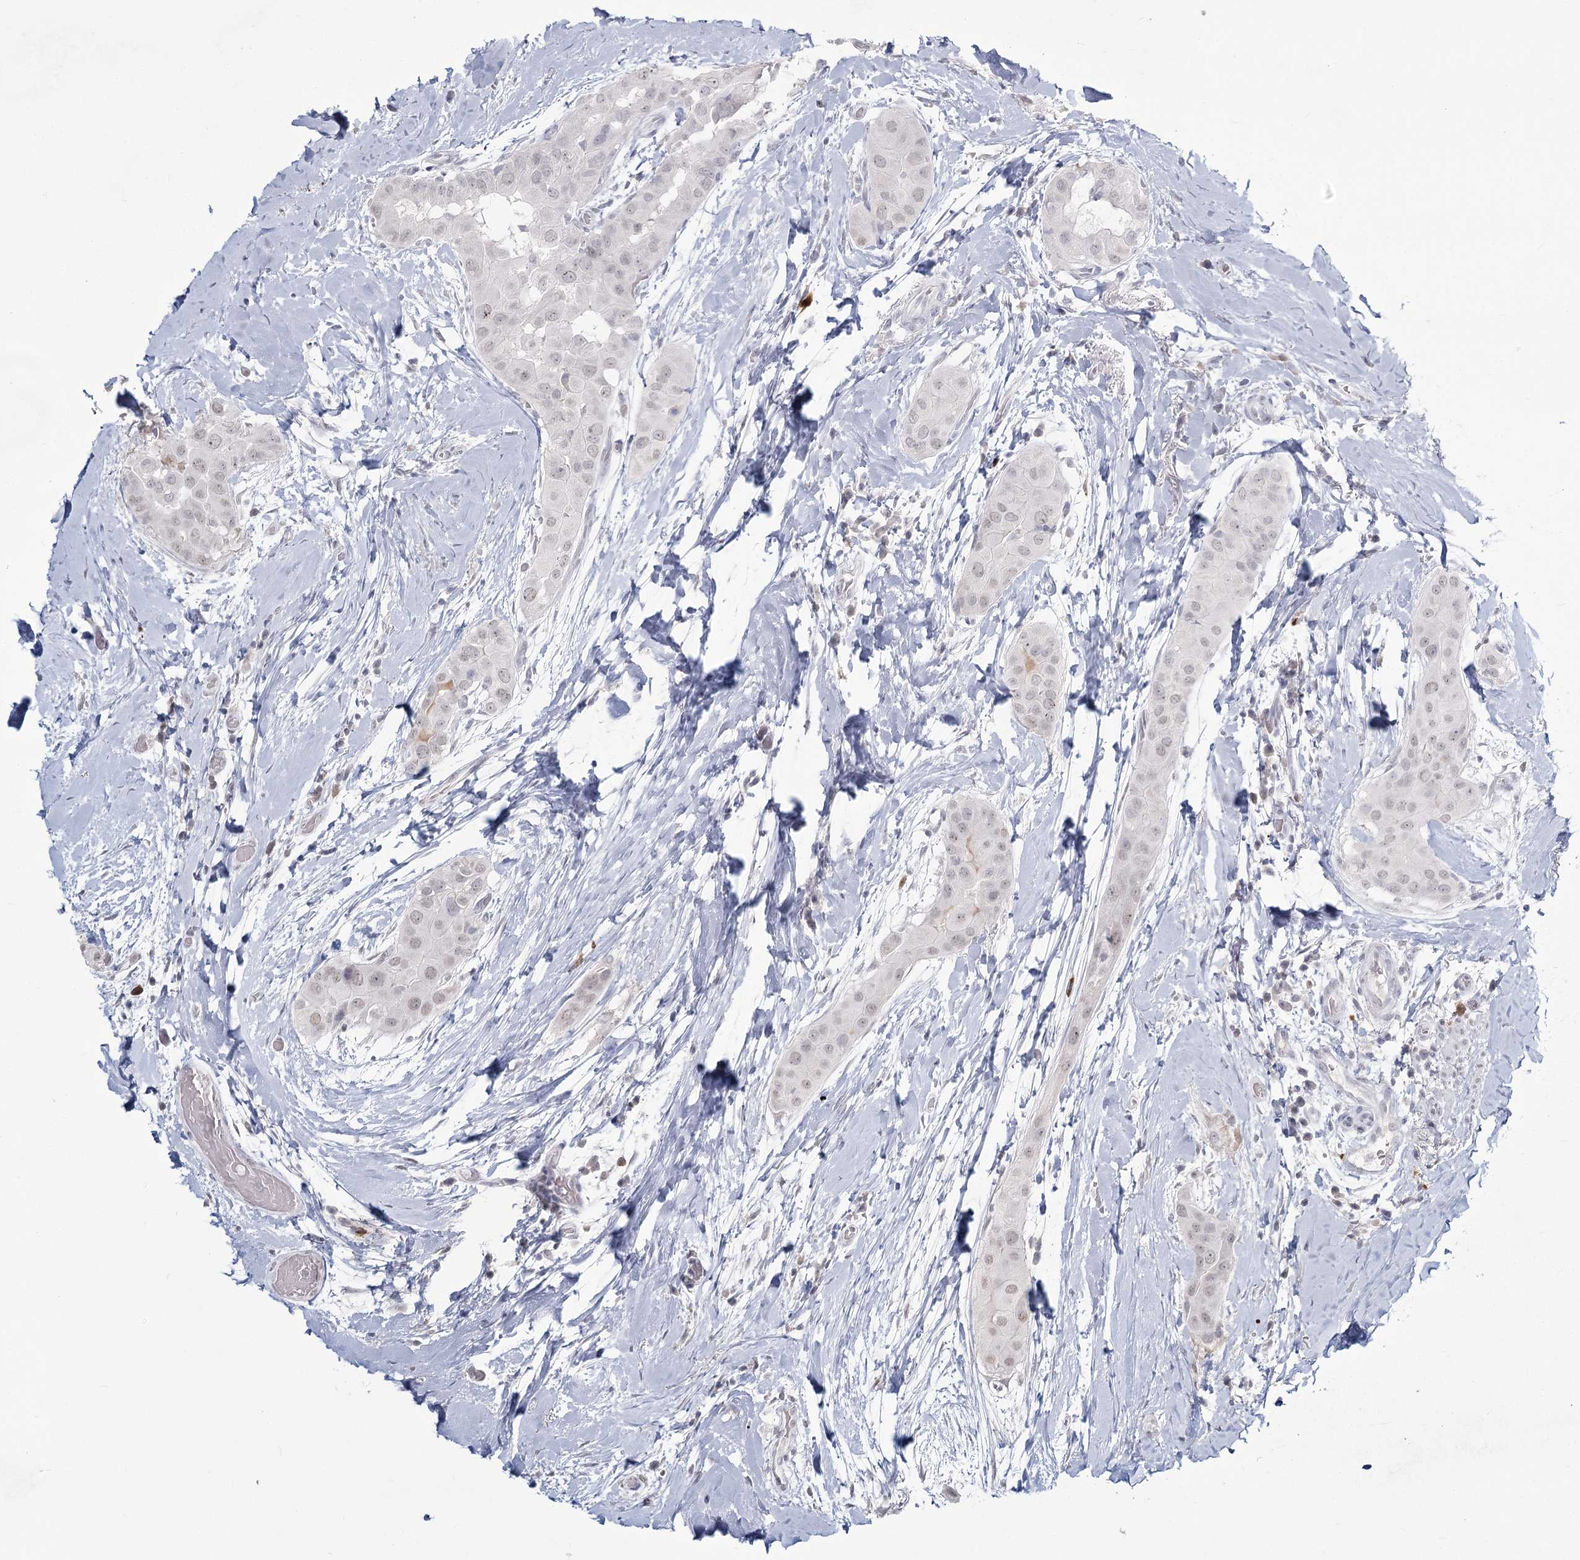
{"staining": {"intensity": "negative", "quantity": "none", "location": "none"}, "tissue": "thyroid cancer", "cell_type": "Tumor cells", "image_type": "cancer", "snomed": [{"axis": "morphology", "description": "Papillary adenocarcinoma, NOS"}, {"axis": "topography", "description": "Thyroid gland"}], "caption": "A high-resolution image shows immunohistochemistry staining of papillary adenocarcinoma (thyroid), which displays no significant staining in tumor cells.", "gene": "LY6G5C", "patient": {"sex": "male", "age": 33}}